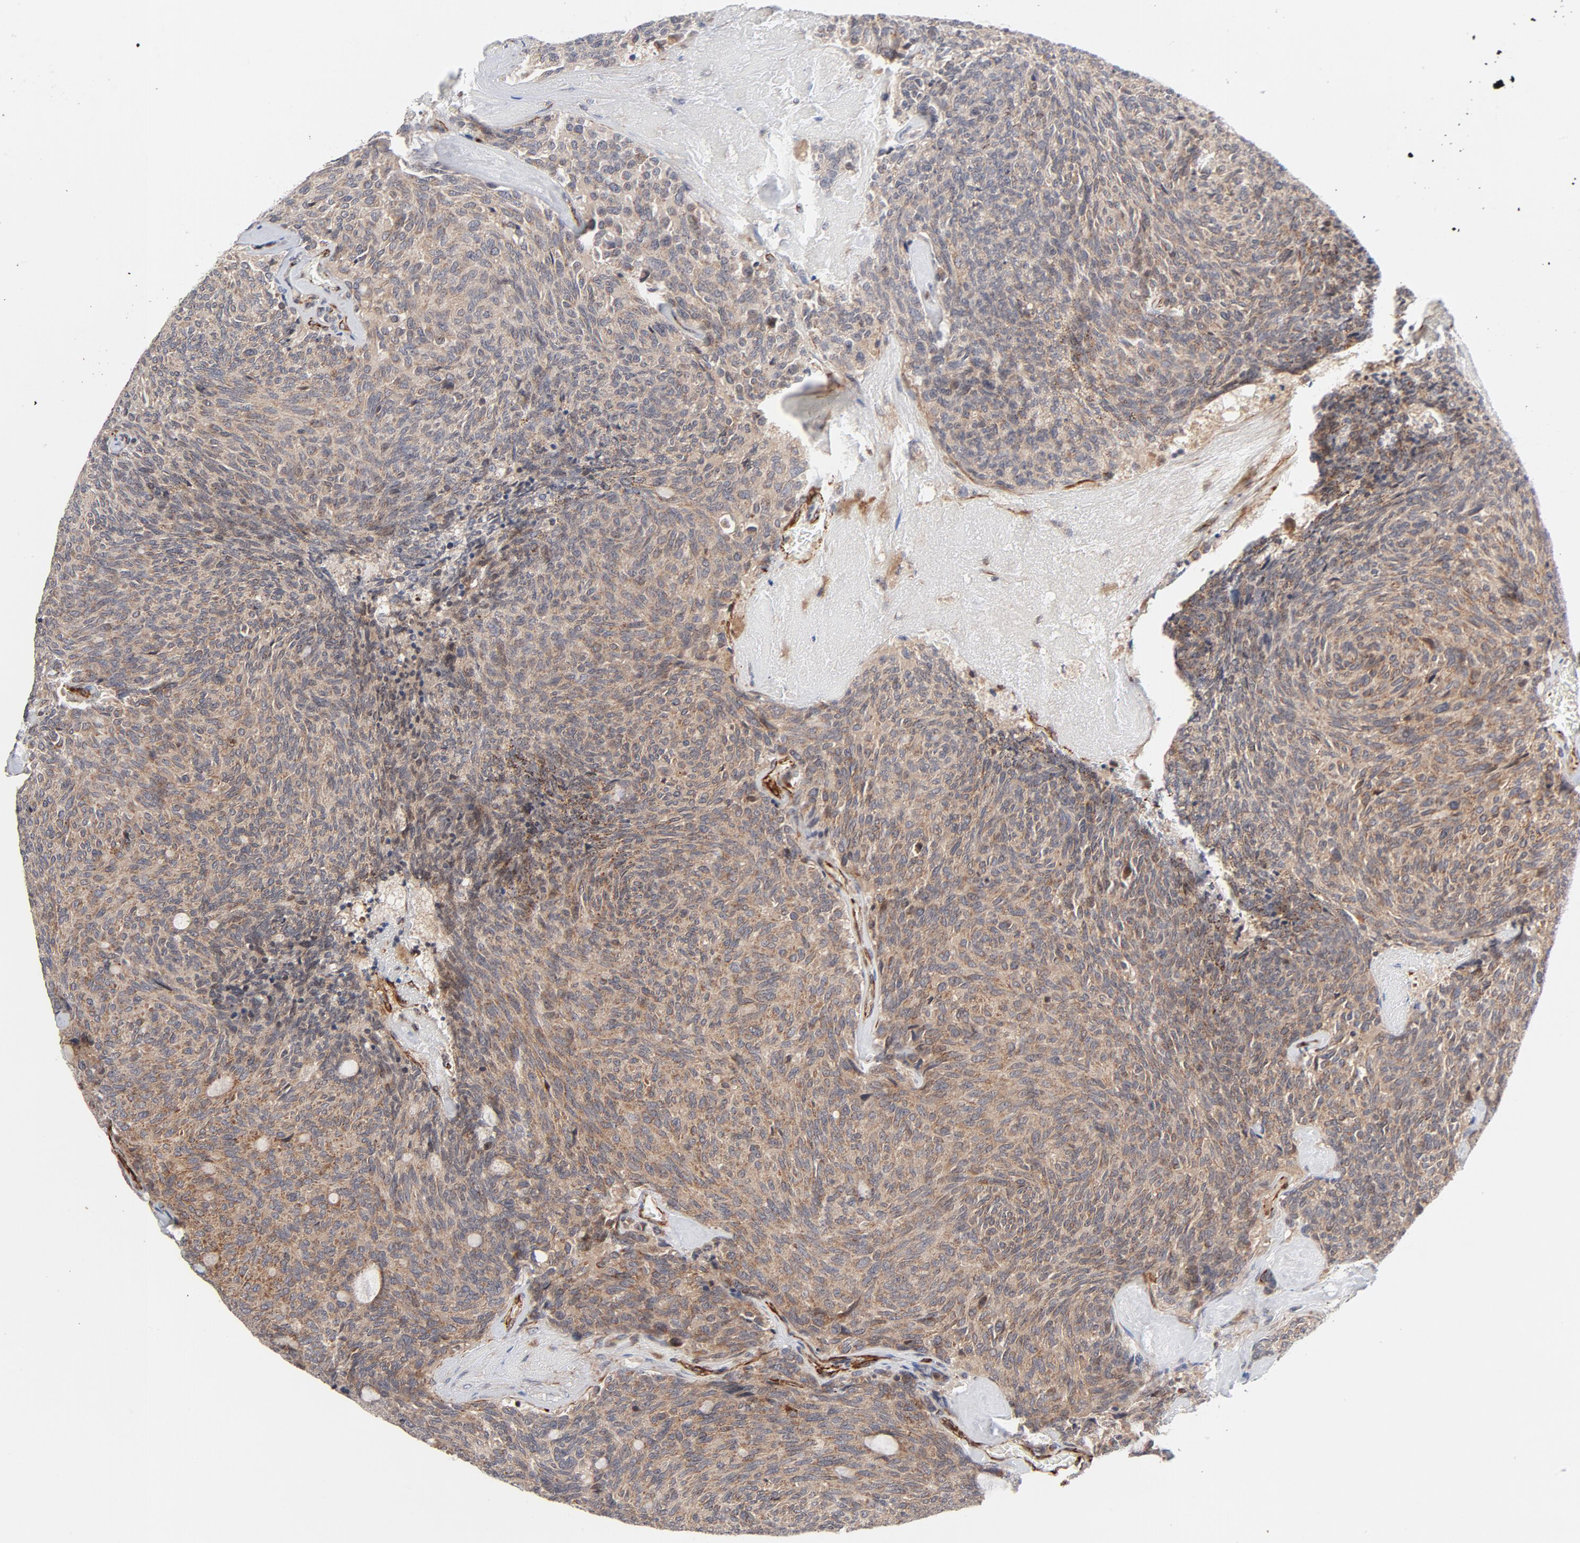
{"staining": {"intensity": "moderate", "quantity": ">75%", "location": "cytoplasmic/membranous"}, "tissue": "carcinoid", "cell_type": "Tumor cells", "image_type": "cancer", "snomed": [{"axis": "morphology", "description": "Carcinoid, malignant, NOS"}, {"axis": "topography", "description": "Pancreas"}], "caption": "There is medium levels of moderate cytoplasmic/membranous staining in tumor cells of carcinoid, as demonstrated by immunohistochemical staining (brown color).", "gene": "DNAAF2", "patient": {"sex": "female", "age": 54}}